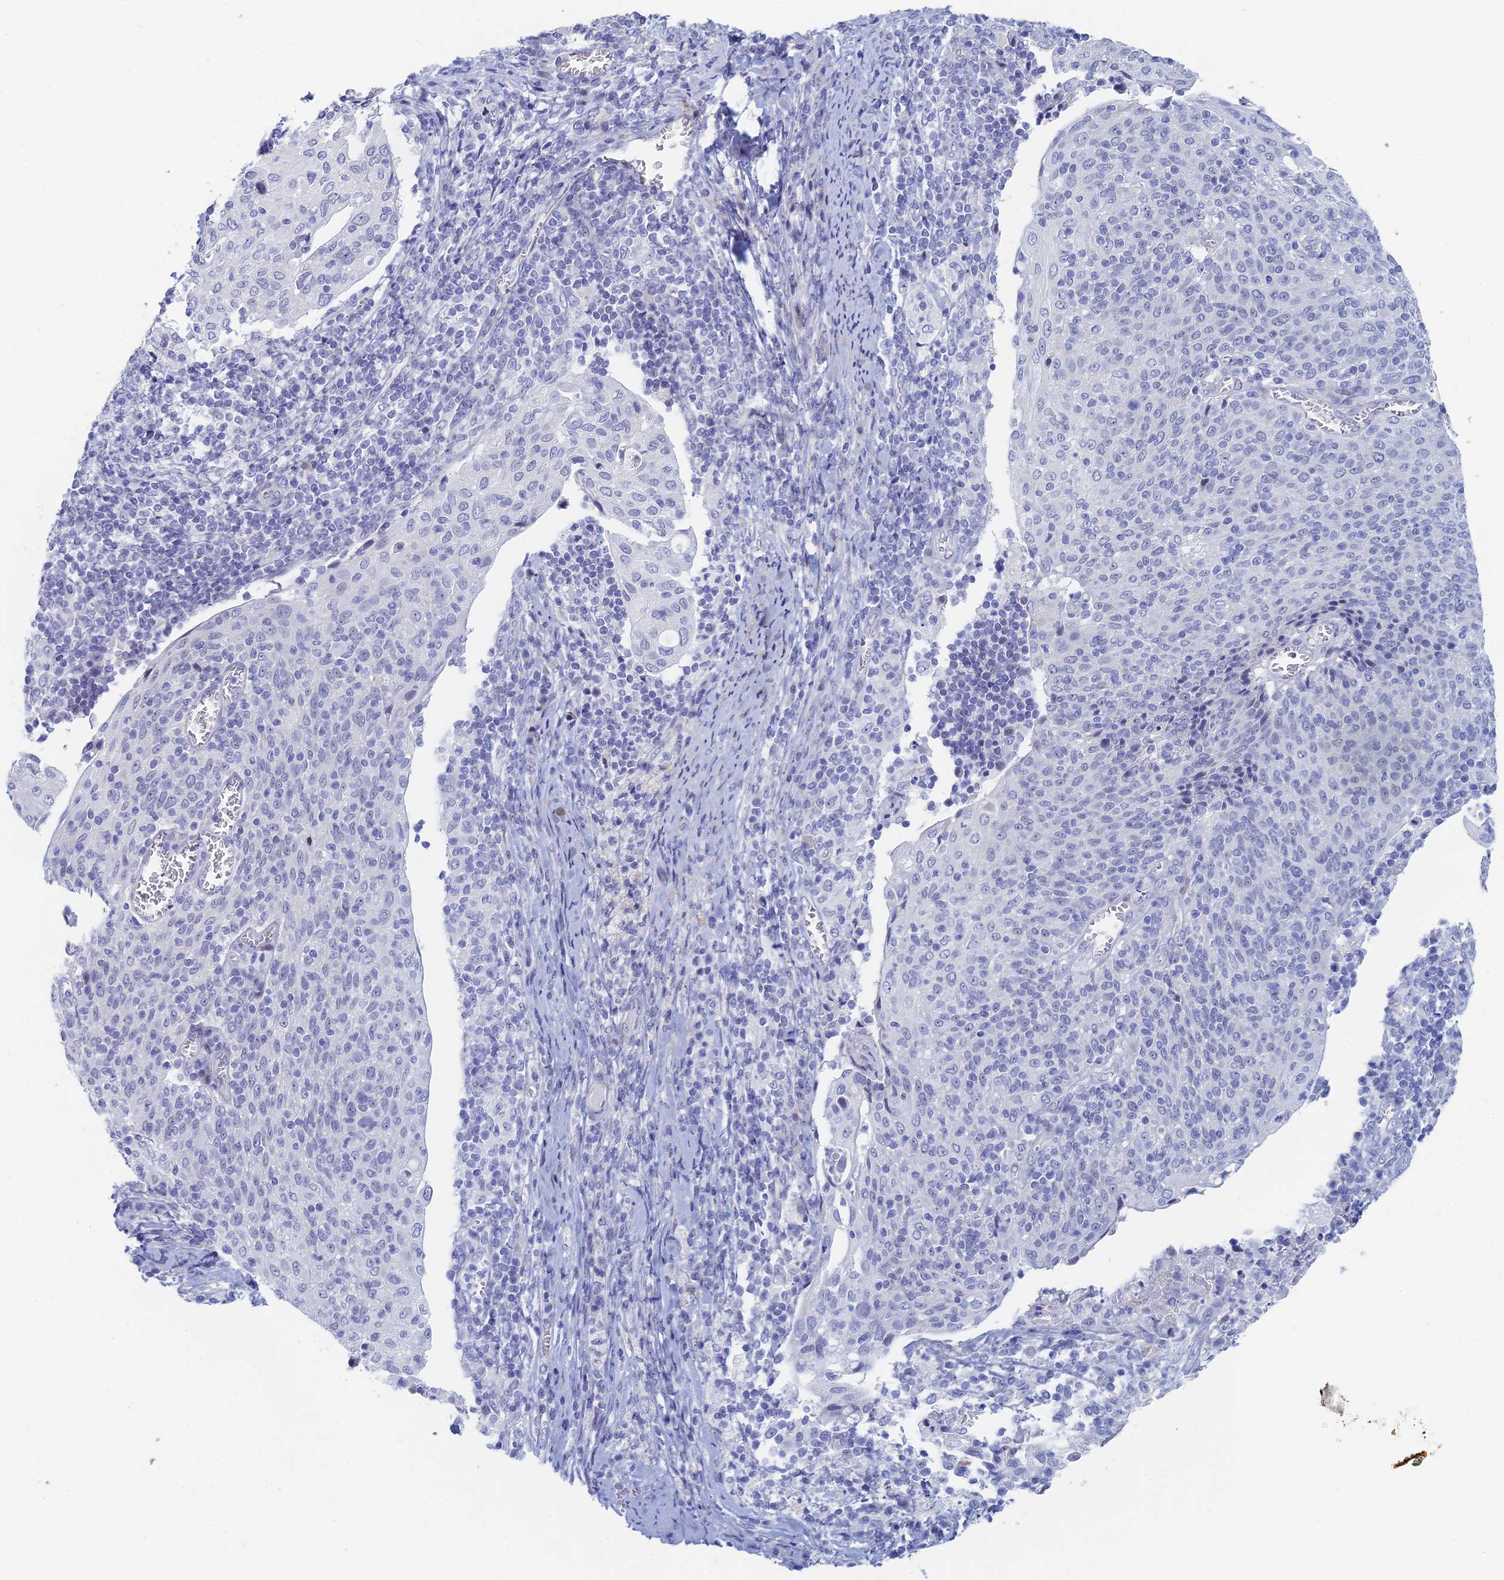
{"staining": {"intensity": "negative", "quantity": "none", "location": "none"}, "tissue": "cervical cancer", "cell_type": "Tumor cells", "image_type": "cancer", "snomed": [{"axis": "morphology", "description": "Squamous cell carcinoma, NOS"}, {"axis": "topography", "description": "Cervix"}], "caption": "Immunohistochemistry of cervical cancer demonstrates no expression in tumor cells.", "gene": "DRGX", "patient": {"sex": "female", "age": 52}}